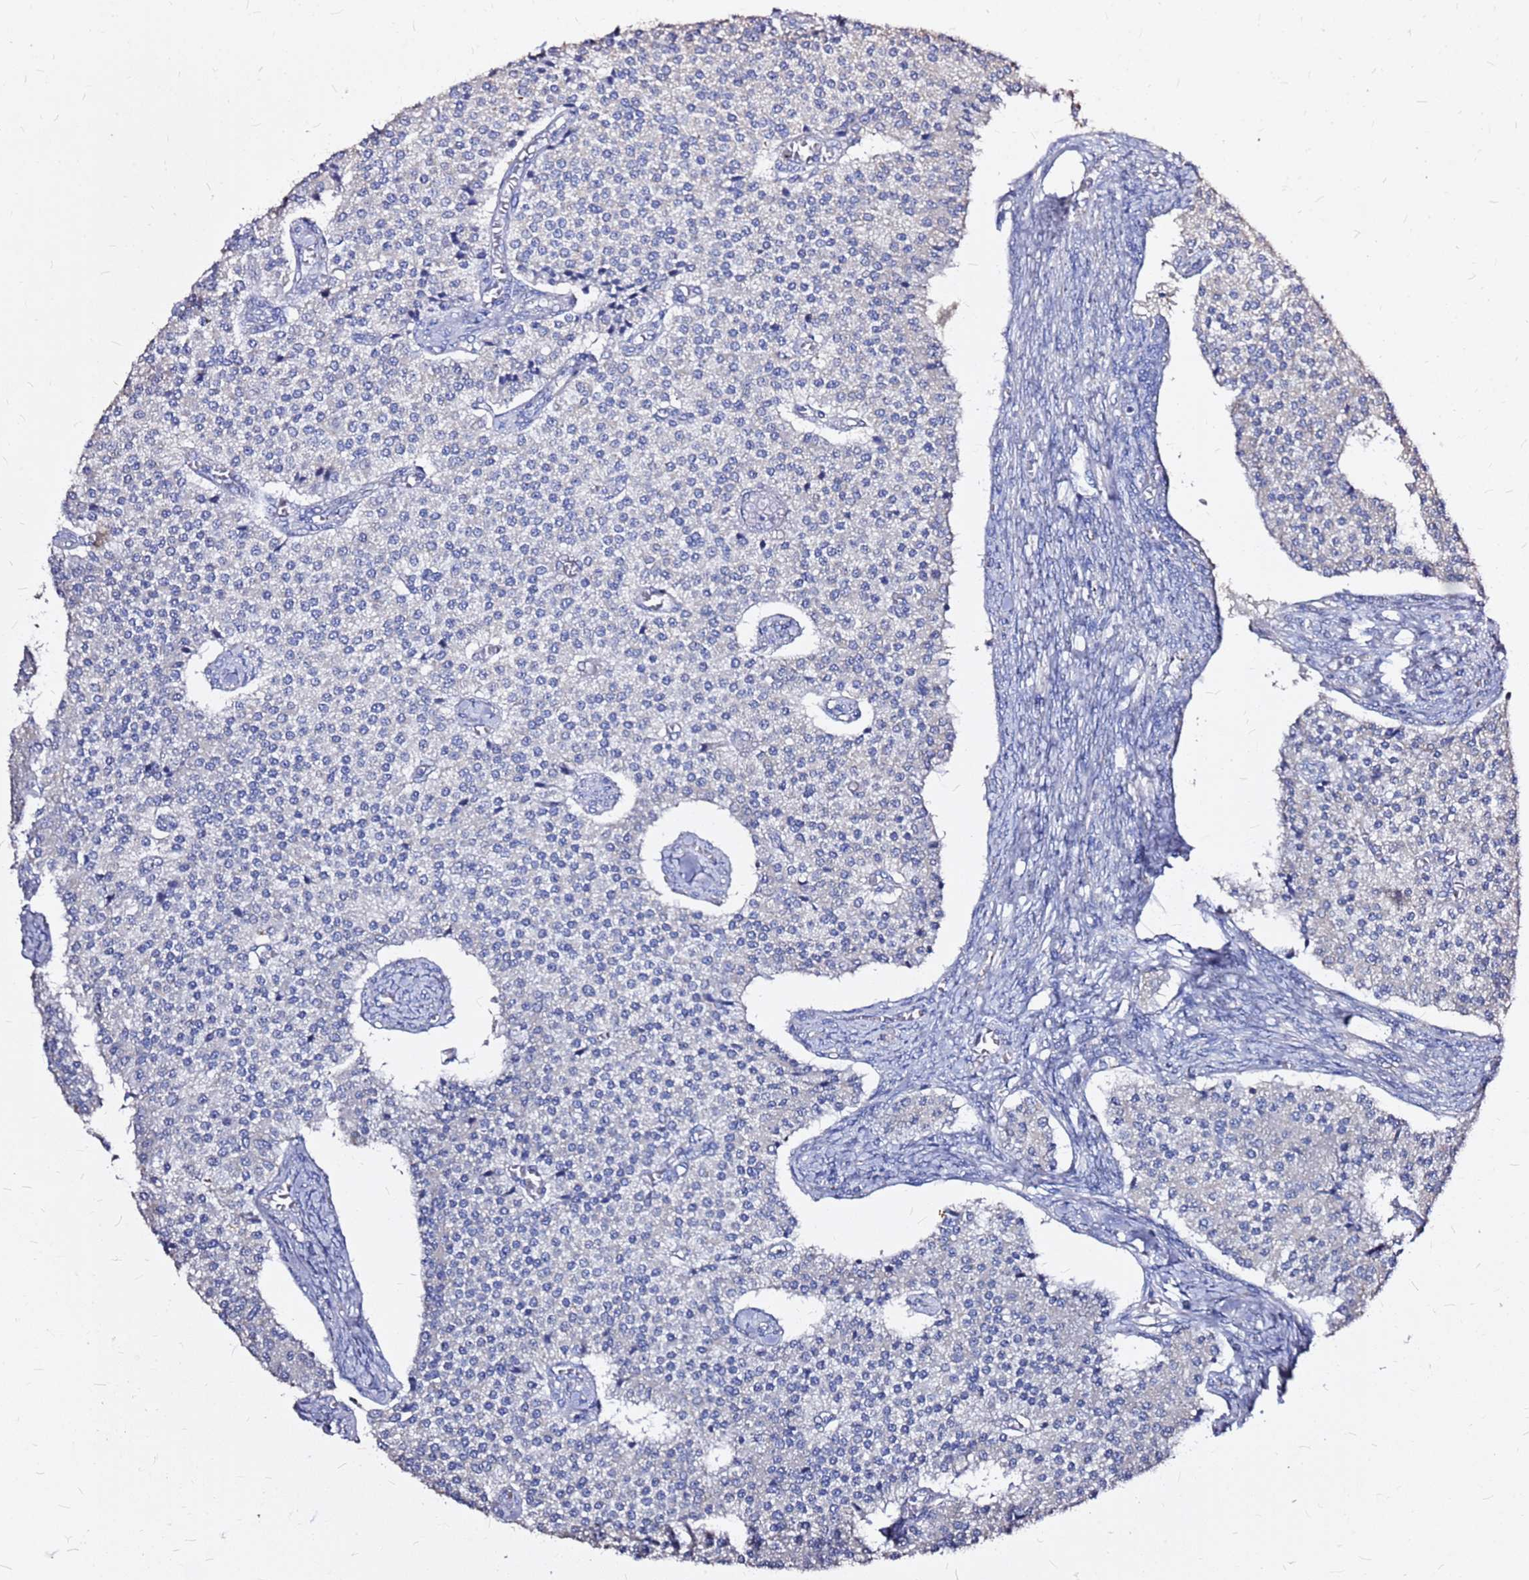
{"staining": {"intensity": "negative", "quantity": "none", "location": "none"}, "tissue": "carcinoid", "cell_type": "Tumor cells", "image_type": "cancer", "snomed": [{"axis": "morphology", "description": "Carcinoid, malignant, NOS"}, {"axis": "topography", "description": "Colon"}], "caption": "An immunohistochemistry photomicrograph of carcinoid is shown. There is no staining in tumor cells of carcinoid.", "gene": "EXD3", "patient": {"sex": "female", "age": 52}}